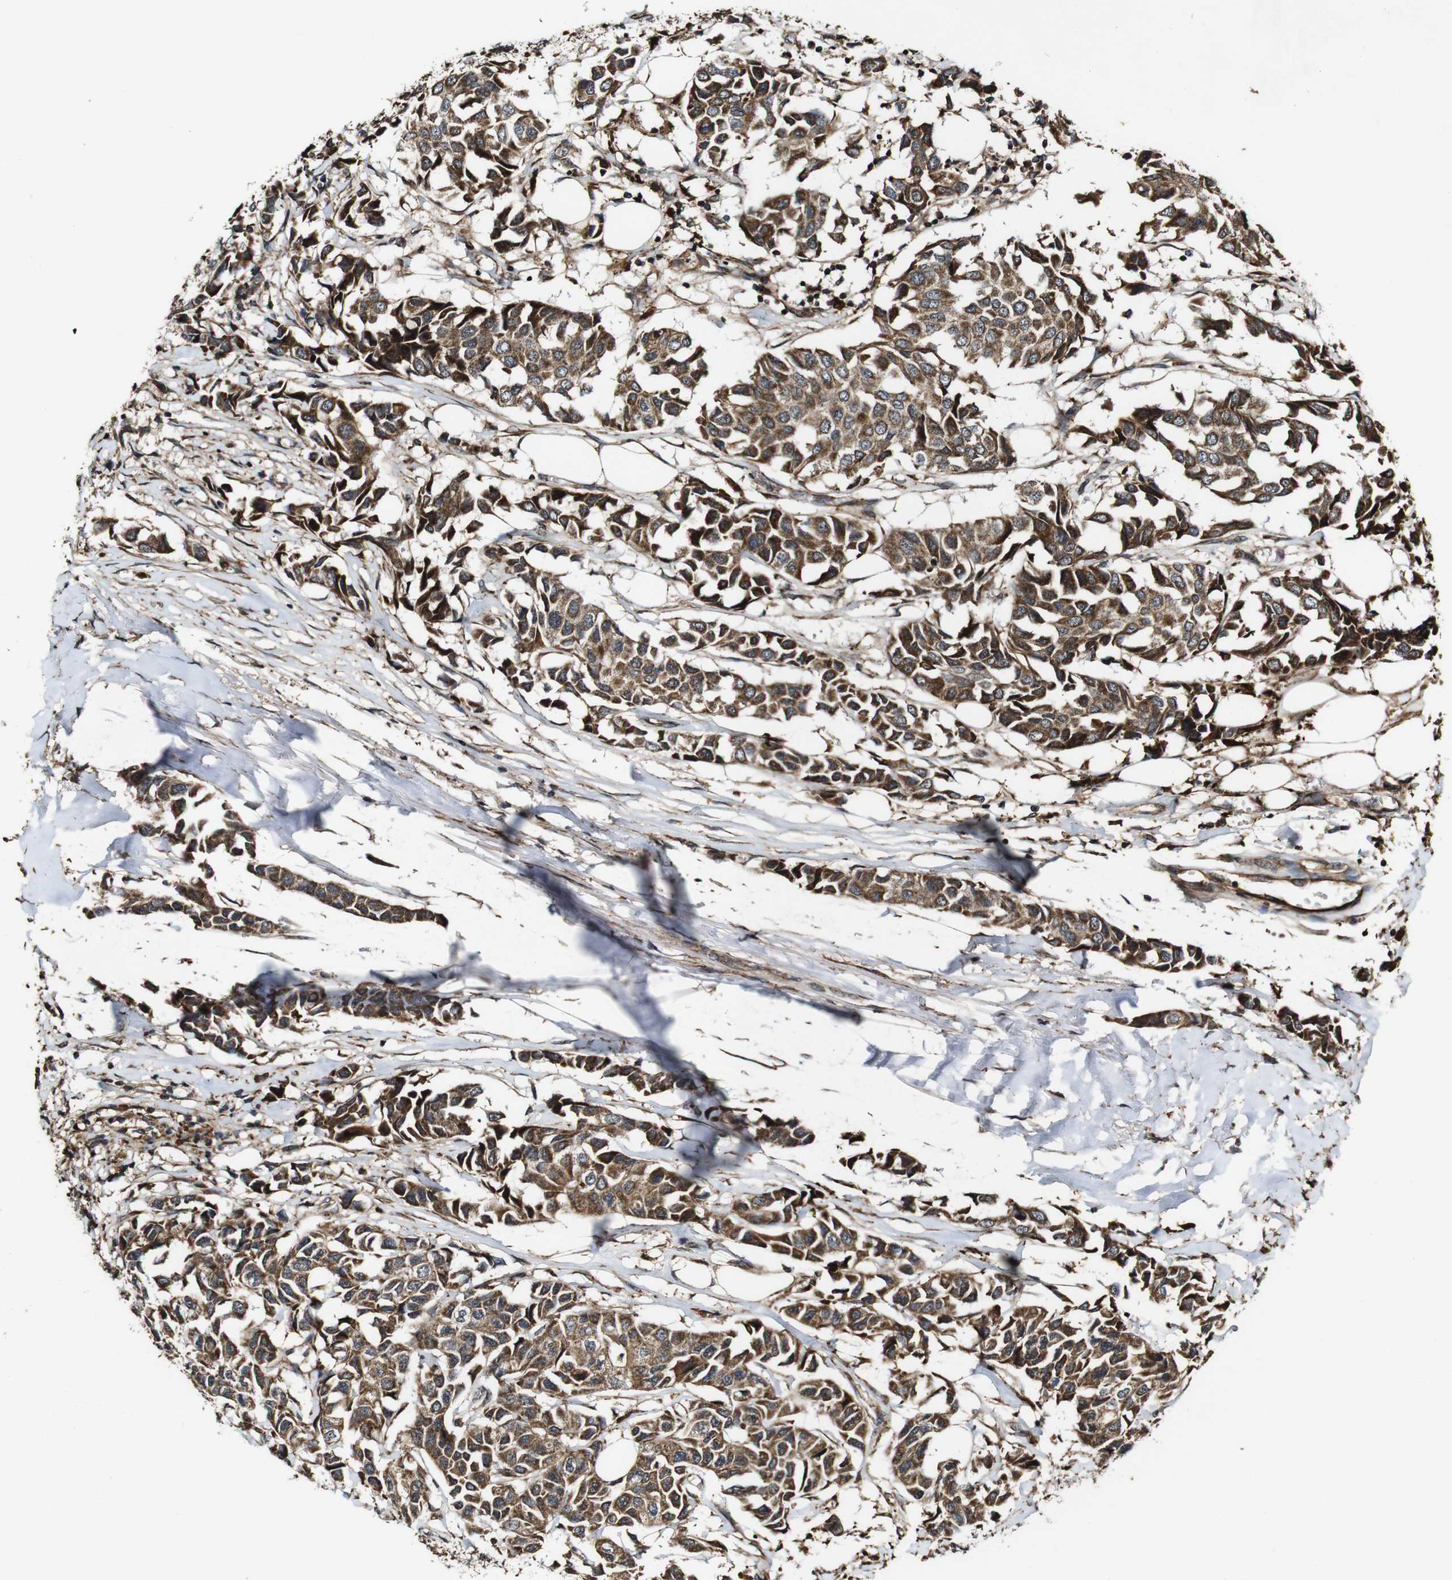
{"staining": {"intensity": "moderate", "quantity": ">75%", "location": "cytoplasmic/membranous"}, "tissue": "breast cancer", "cell_type": "Tumor cells", "image_type": "cancer", "snomed": [{"axis": "morphology", "description": "Duct carcinoma"}, {"axis": "topography", "description": "Breast"}], "caption": "Immunohistochemical staining of human breast invasive ductal carcinoma shows moderate cytoplasmic/membranous protein expression in about >75% of tumor cells. (DAB = brown stain, brightfield microscopy at high magnification).", "gene": "BTN3A3", "patient": {"sex": "female", "age": 80}}